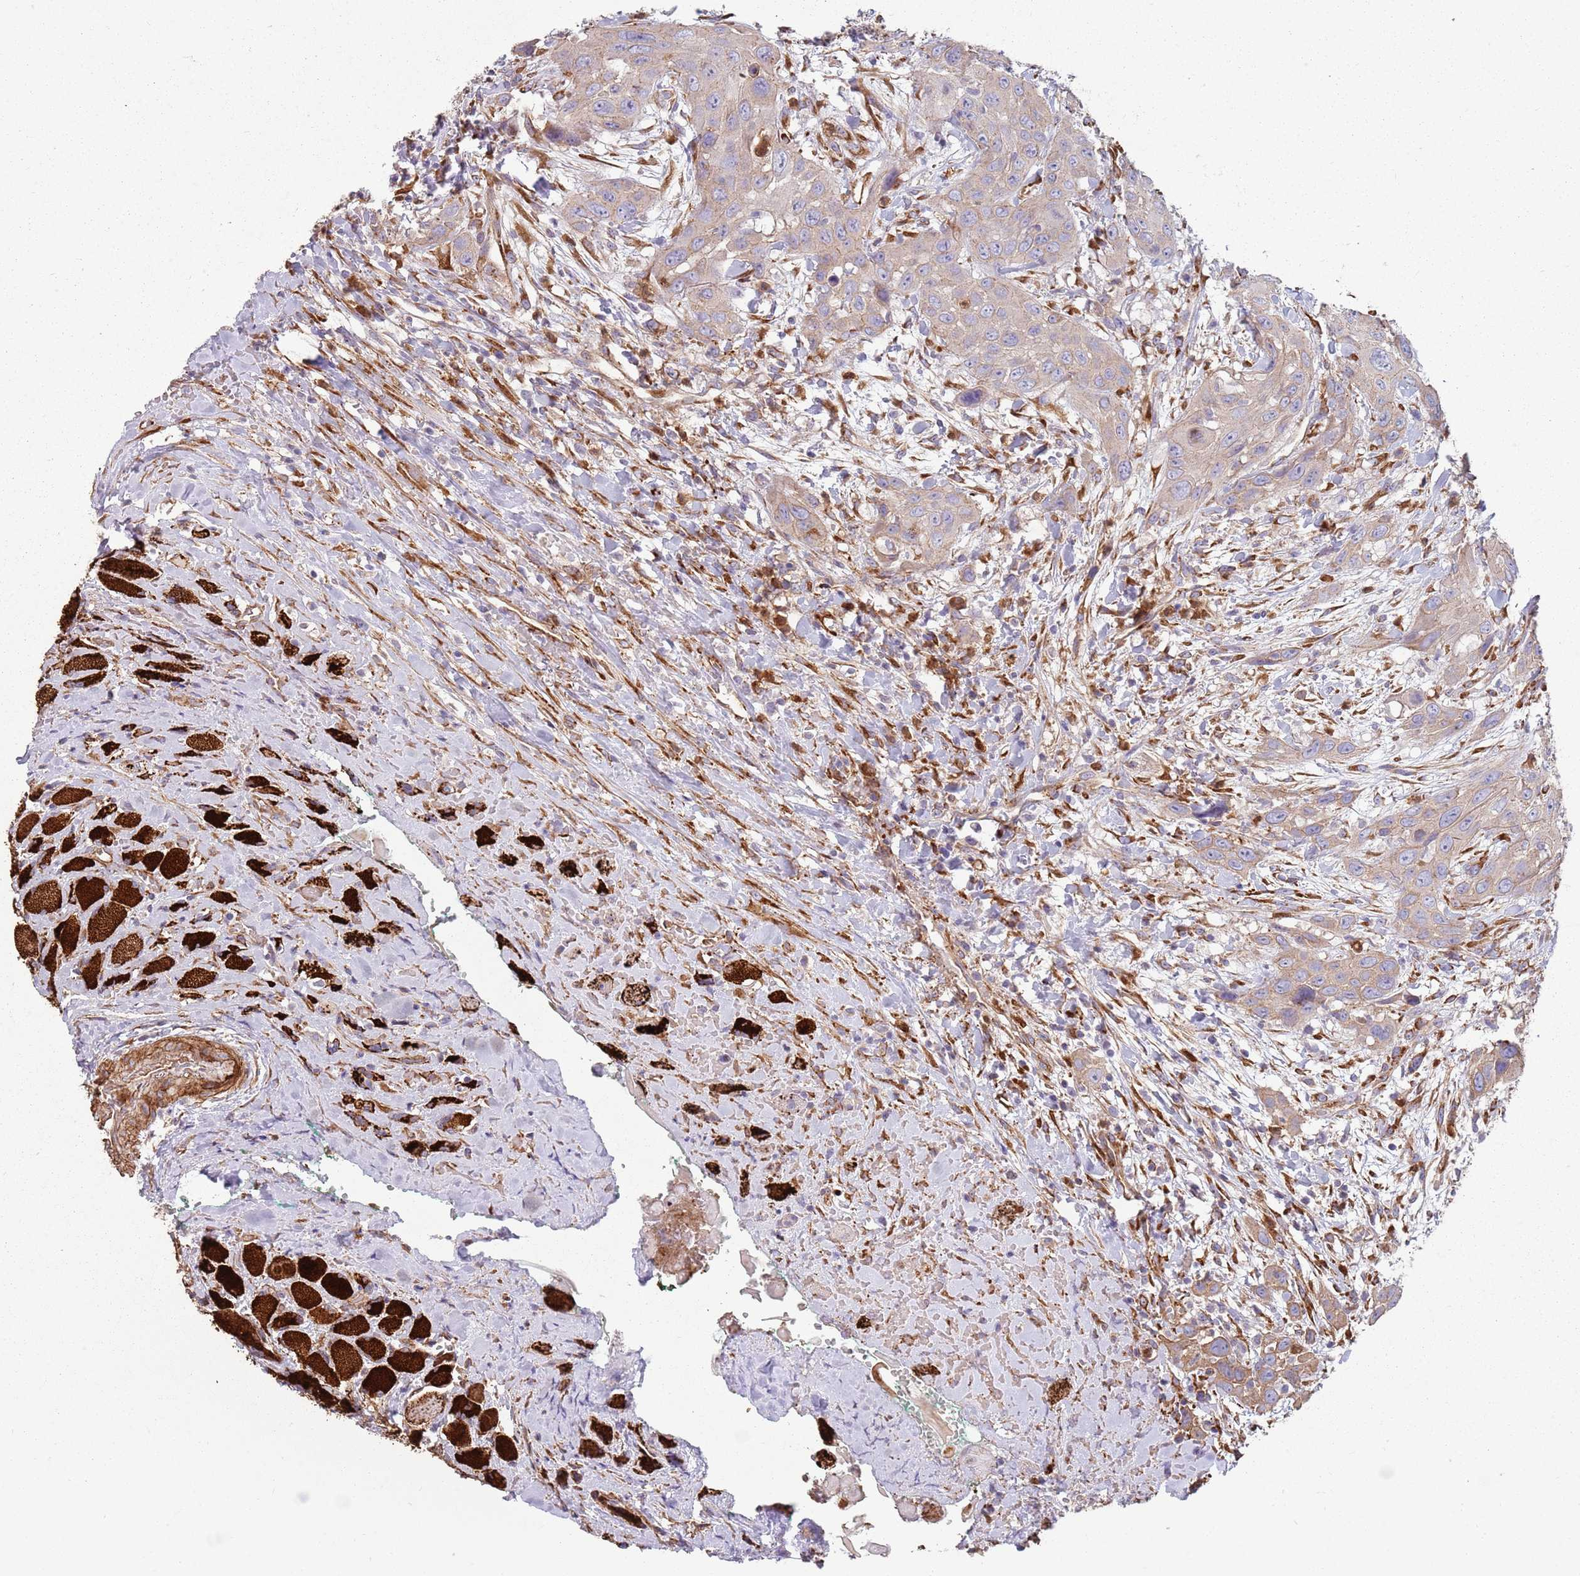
{"staining": {"intensity": "weak", "quantity": "25%-75%", "location": "cytoplasmic/membranous"}, "tissue": "head and neck cancer", "cell_type": "Tumor cells", "image_type": "cancer", "snomed": [{"axis": "morphology", "description": "Squamous cell carcinoma, NOS"}, {"axis": "topography", "description": "Head-Neck"}], "caption": "Immunohistochemistry (IHC) staining of head and neck squamous cell carcinoma, which exhibits low levels of weak cytoplasmic/membranous expression in approximately 25%-75% of tumor cells indicating weak cytoplasmic/membranous protein staining. The staining was performed using DAB (brown) for protein detection and nuclei were counterstained in hematoxylin (blue).", "gene": "PHLPP2", "patient": {"sex": "male", "age": 81}}